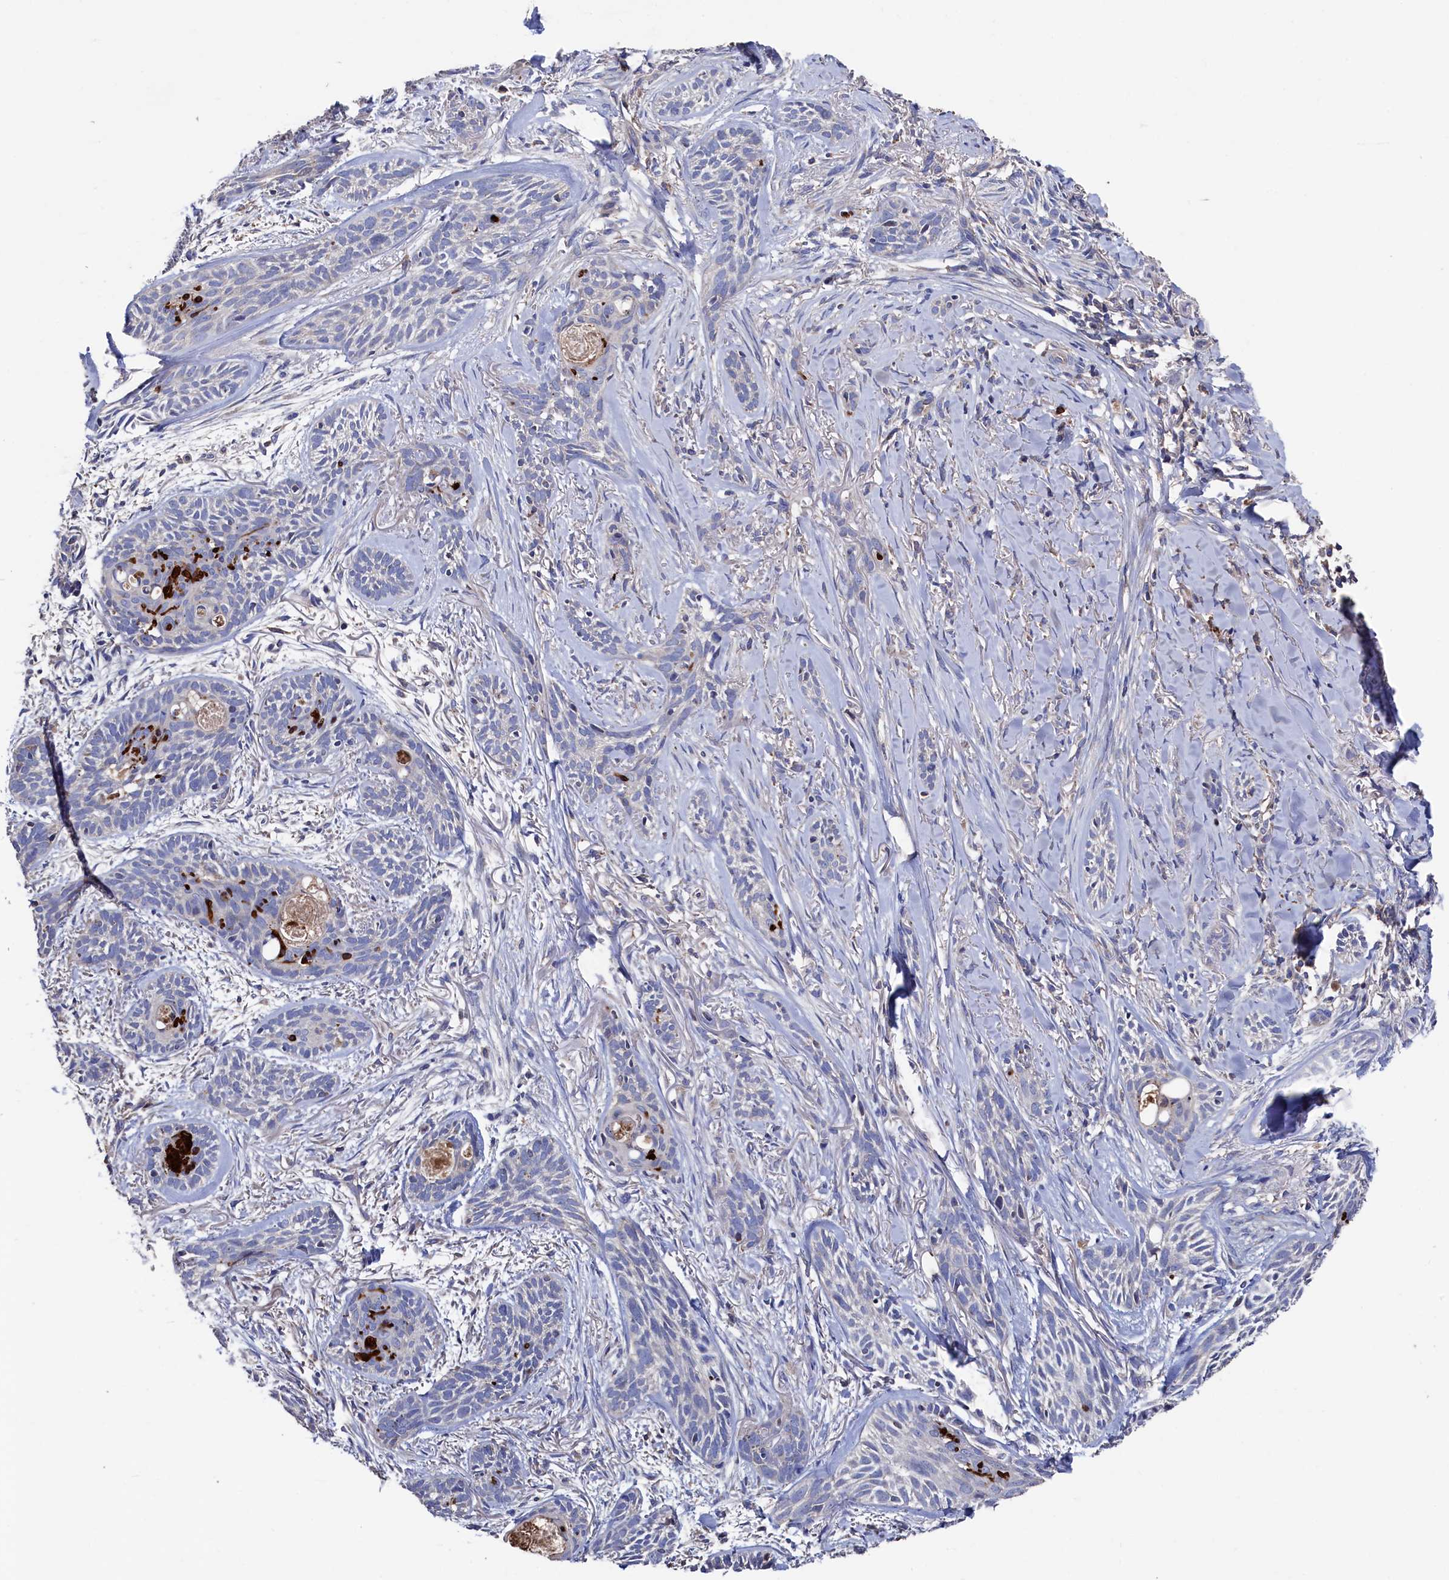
{"staining": {"intensity": "negative", "quantity": "none", "location": "none"}, "tissue": "skin cancer", "cell_type": "Tumor cells", "image_type": "cancer", "snomed": [{"axis": "morphology", "description": "Basal cell carcinoma"}, {"axis": "topography", "description": "Skin"}], "caption": "This is a image of IHC staining of skin cancer, which shows no positivity in tumor cells.", "gene": "TK2", "patient": {"sex": "female", "age": 59}}